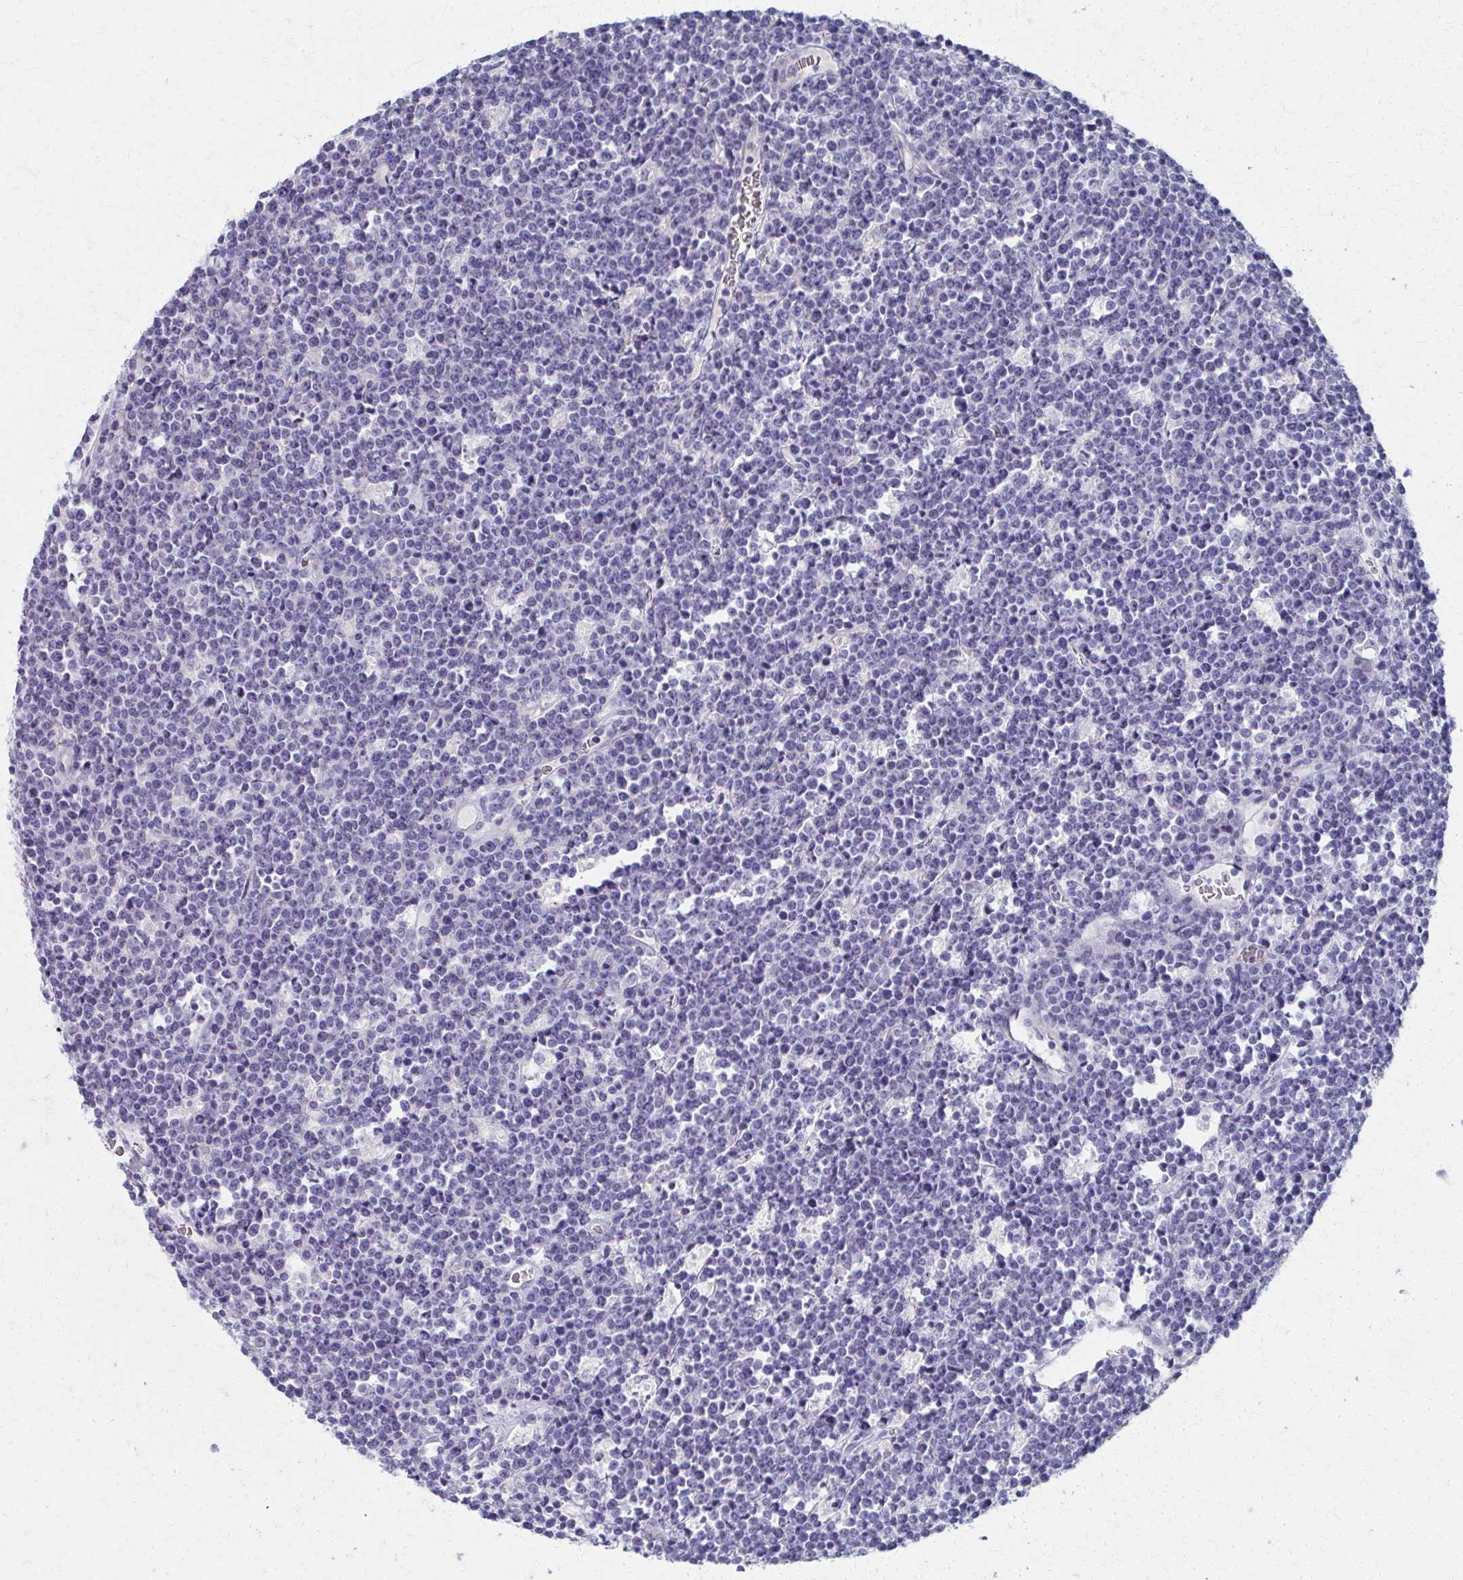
{"staining": {"intensity": "negative", "quantity": "none", "location": "none"}, "tissue": "lymphoma", "cell_type": "Tumor cells", "image_type": "cancer", "snomed": [{"axis": "morphology", "description": "Malignant lymphoma, non-Hodgkin's type, High grade"}, {"axis": "topography", "description": "Ovary"}], "caption": "Immunohistochemistry of lymphoma demonstrates no positivity in tumor cells. The staining is performed using DAB (3,3'-diaminobenzidine) brown chromogen with nuclei counter-stained in using hematoxylin.", "gene": "MS4A2", "patient": {"sex": "female", "age": 56}}